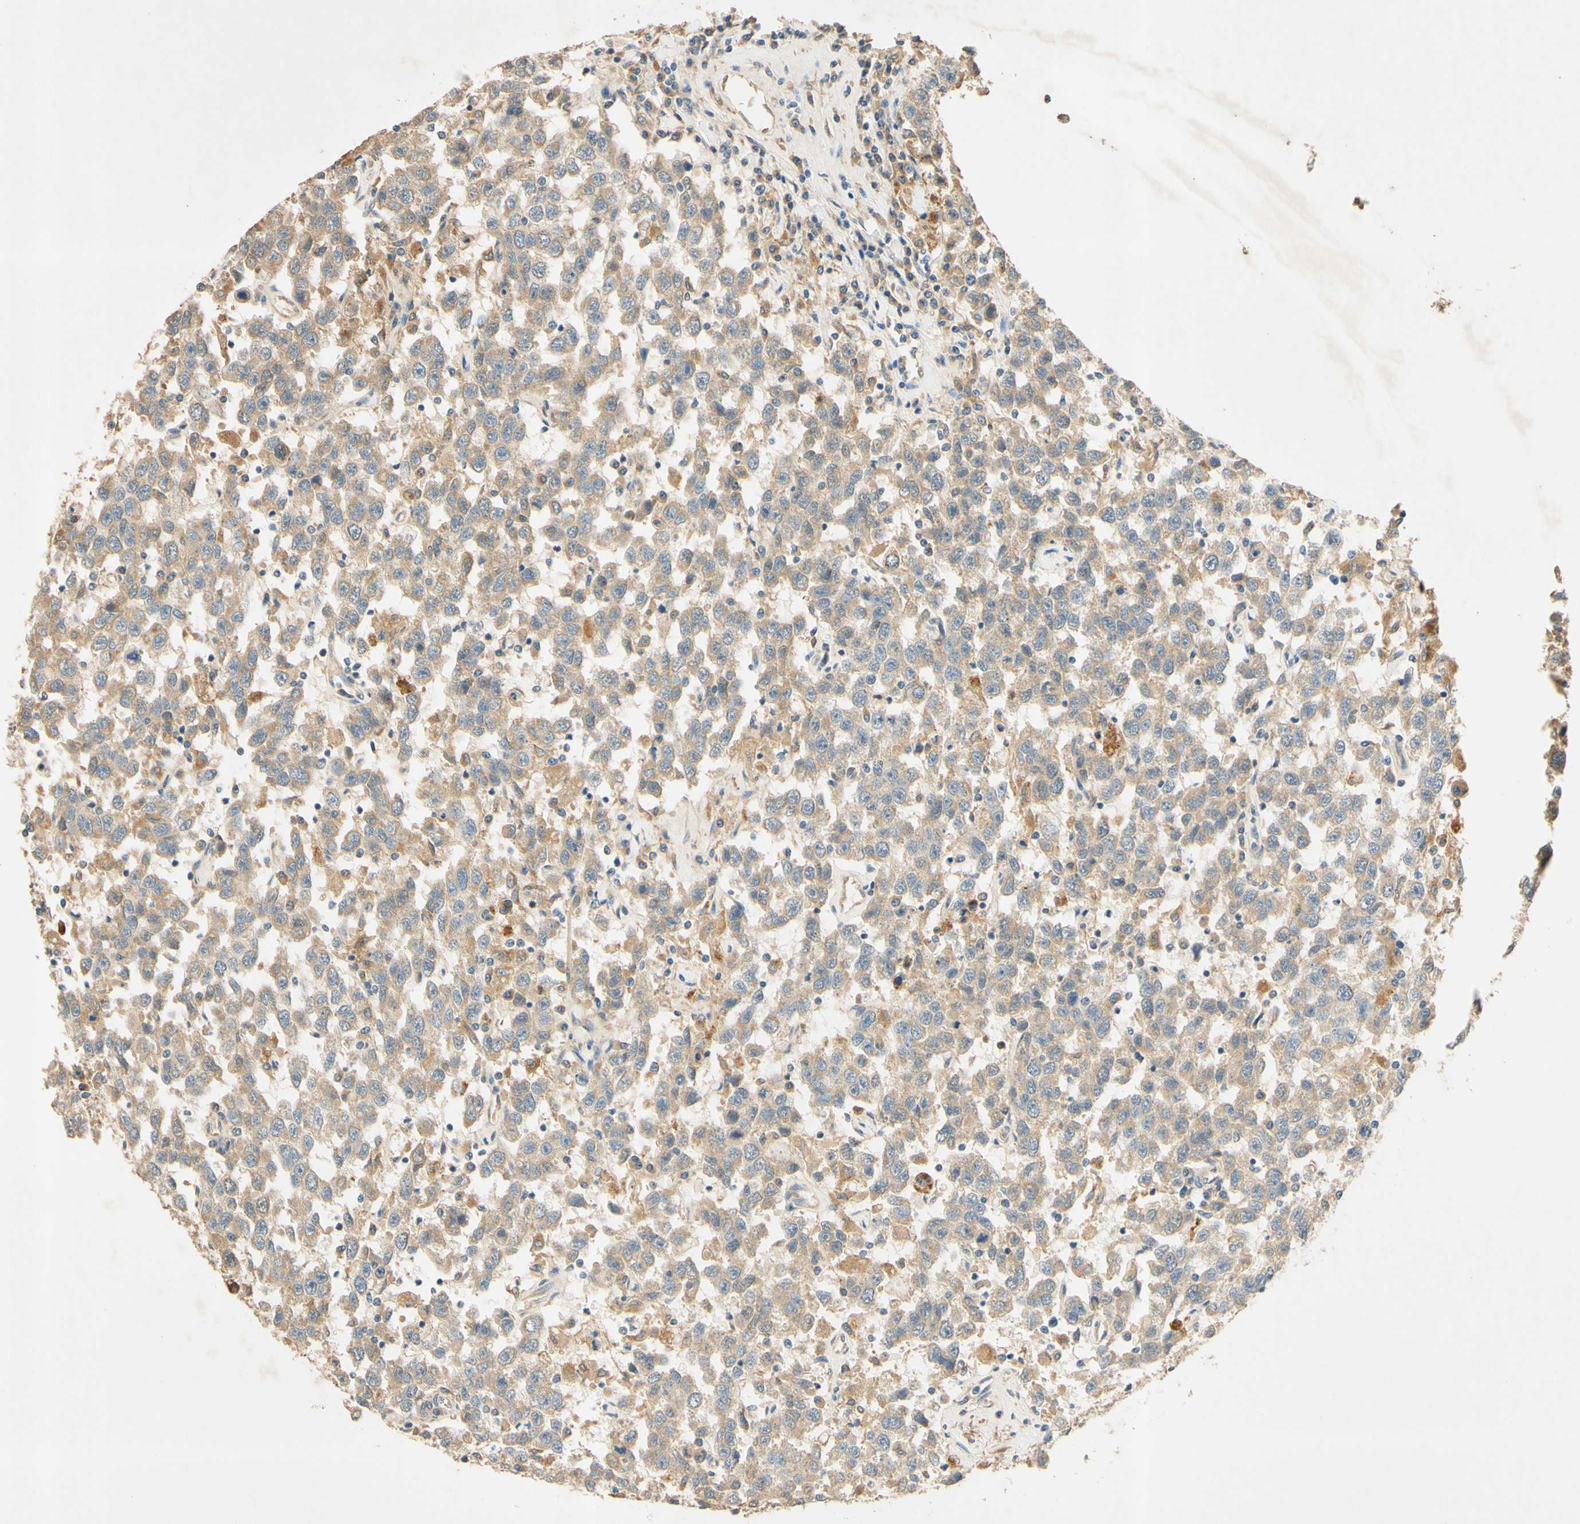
{"staining": {"intensity": "weak", "quantity": ">75%", "location": "cytoplasmic/membranous"}, "tissue": "testis cancer", "cell_type": "Tumor cells", "image_type": "cancer", "snomed": [{"axis": "morphology", "description": "Seminoma, NOS"}, {"axis": "topography", "description": "Testis"}], "caption": "Immunohistochemistry (IHC) micrograph of seminoma (testis) stained for a protein (brown), which exhibits low levels of weak cytoplasmic/membranous positivity in about >75% of tumor cells.", "gene": "ENTREP2", "patient": {"sex": "male", "age": 41}}